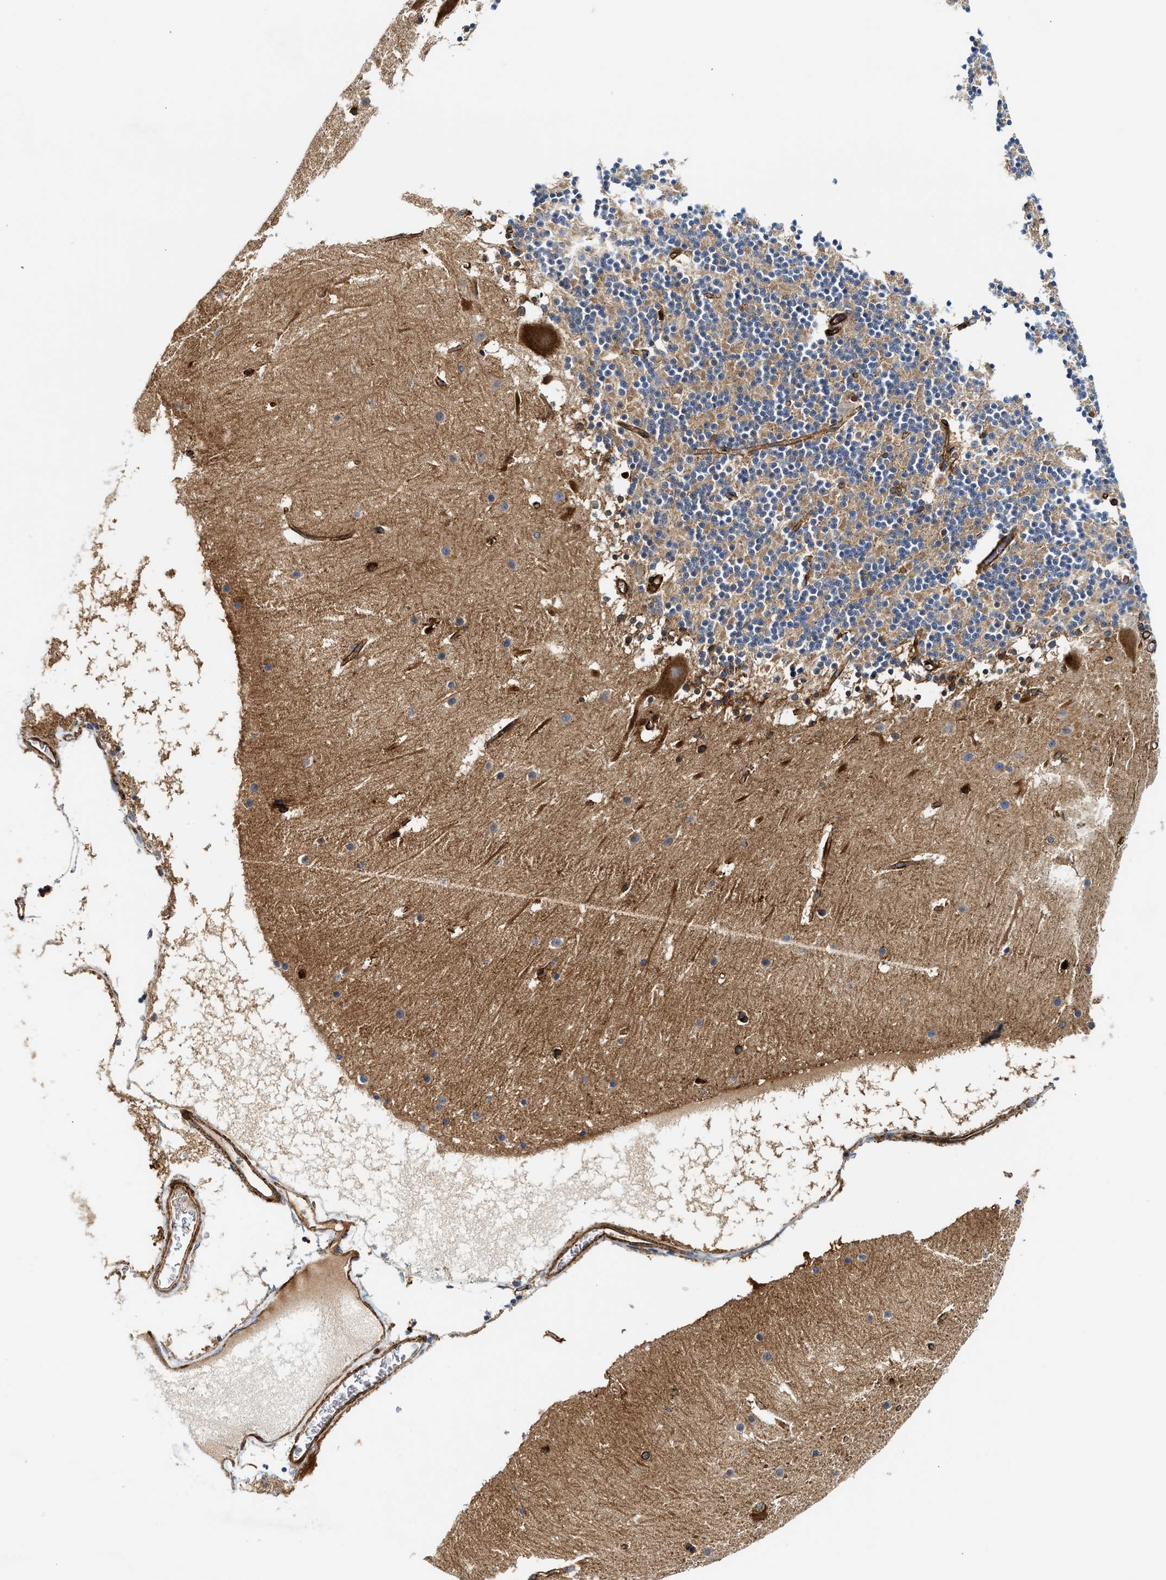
{"staining": {"intensity": "weak", "quantity": "25%-75%", "location": "cytoplasmic/membranous"}, "tissue": "cerebellum", "cell_type": "Cells in granular layer", "image_type": "normal", "snomed": [{"axis": "morphology", "description": "Normal tissue, NOS"}, {"axis": "topography", "description": "Cerebellum"}], "caption": "The immunohistochemical stain shows weak cytoplasmic/membranous staining in cells in granular layer of benign cerebellum.", "gene": "HIP1", "patient": {"sex": "male", "age": 45}}